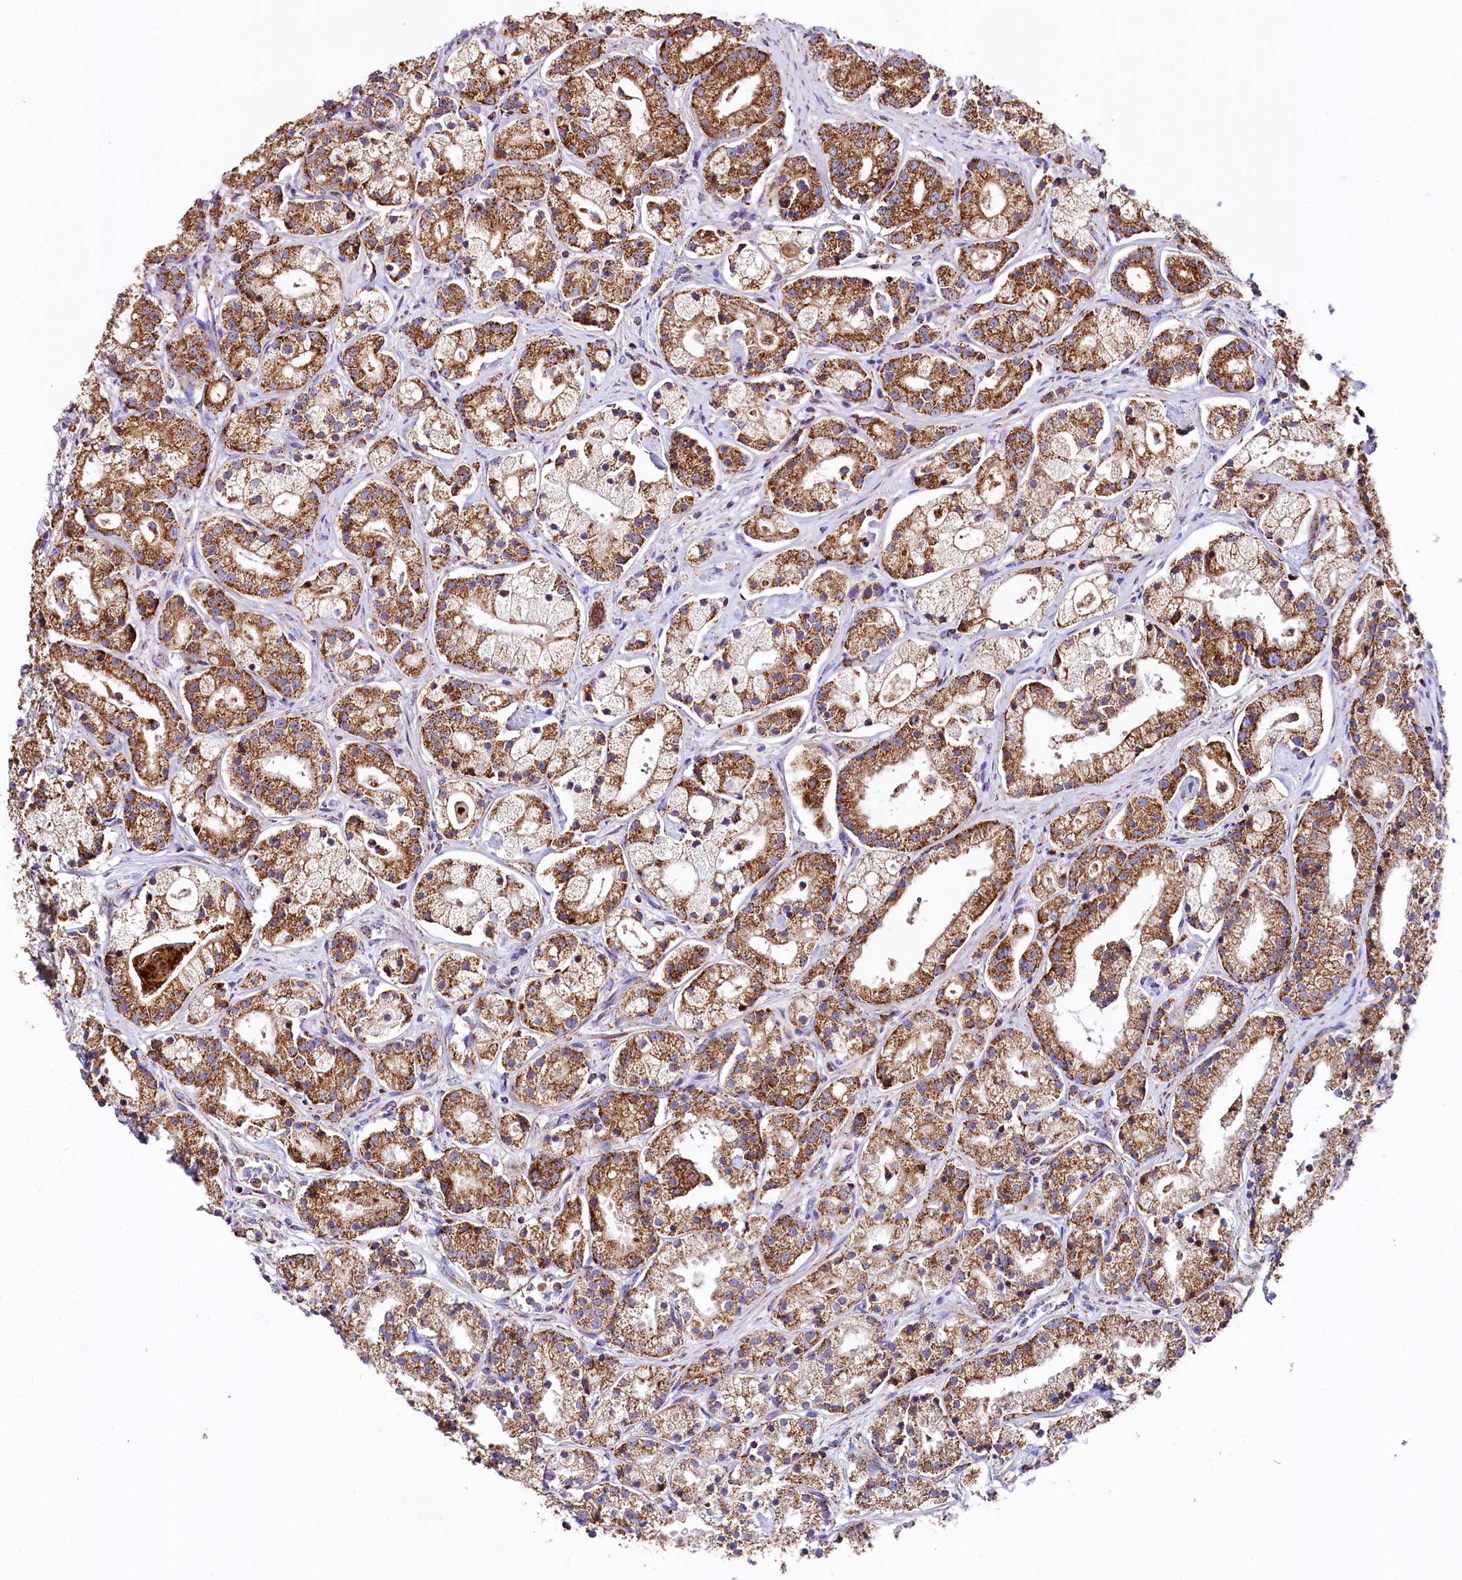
{"staining": {"intensity": "moderate", "quantity": ">75%", "location": "cytoplasmic/membranous"}, "tissue": "prostate cancer", "cell_type": "Tumor cells", "image_type": "cancer", "snomed": [{"axis": "morphology", "description": "Adenocarcinoma, High grade"}, {"axis": "topography", "description": "Prostate"}], "caption": "Immunohistochemical staining of prostate adenocarcinoma (high-grade) displays medium levels of moderate cytoplasmic/membranous protein expression in about >75% of tumor cells.", "gene": "APLP2", "patient": {"sex": "male", "age": 69}}